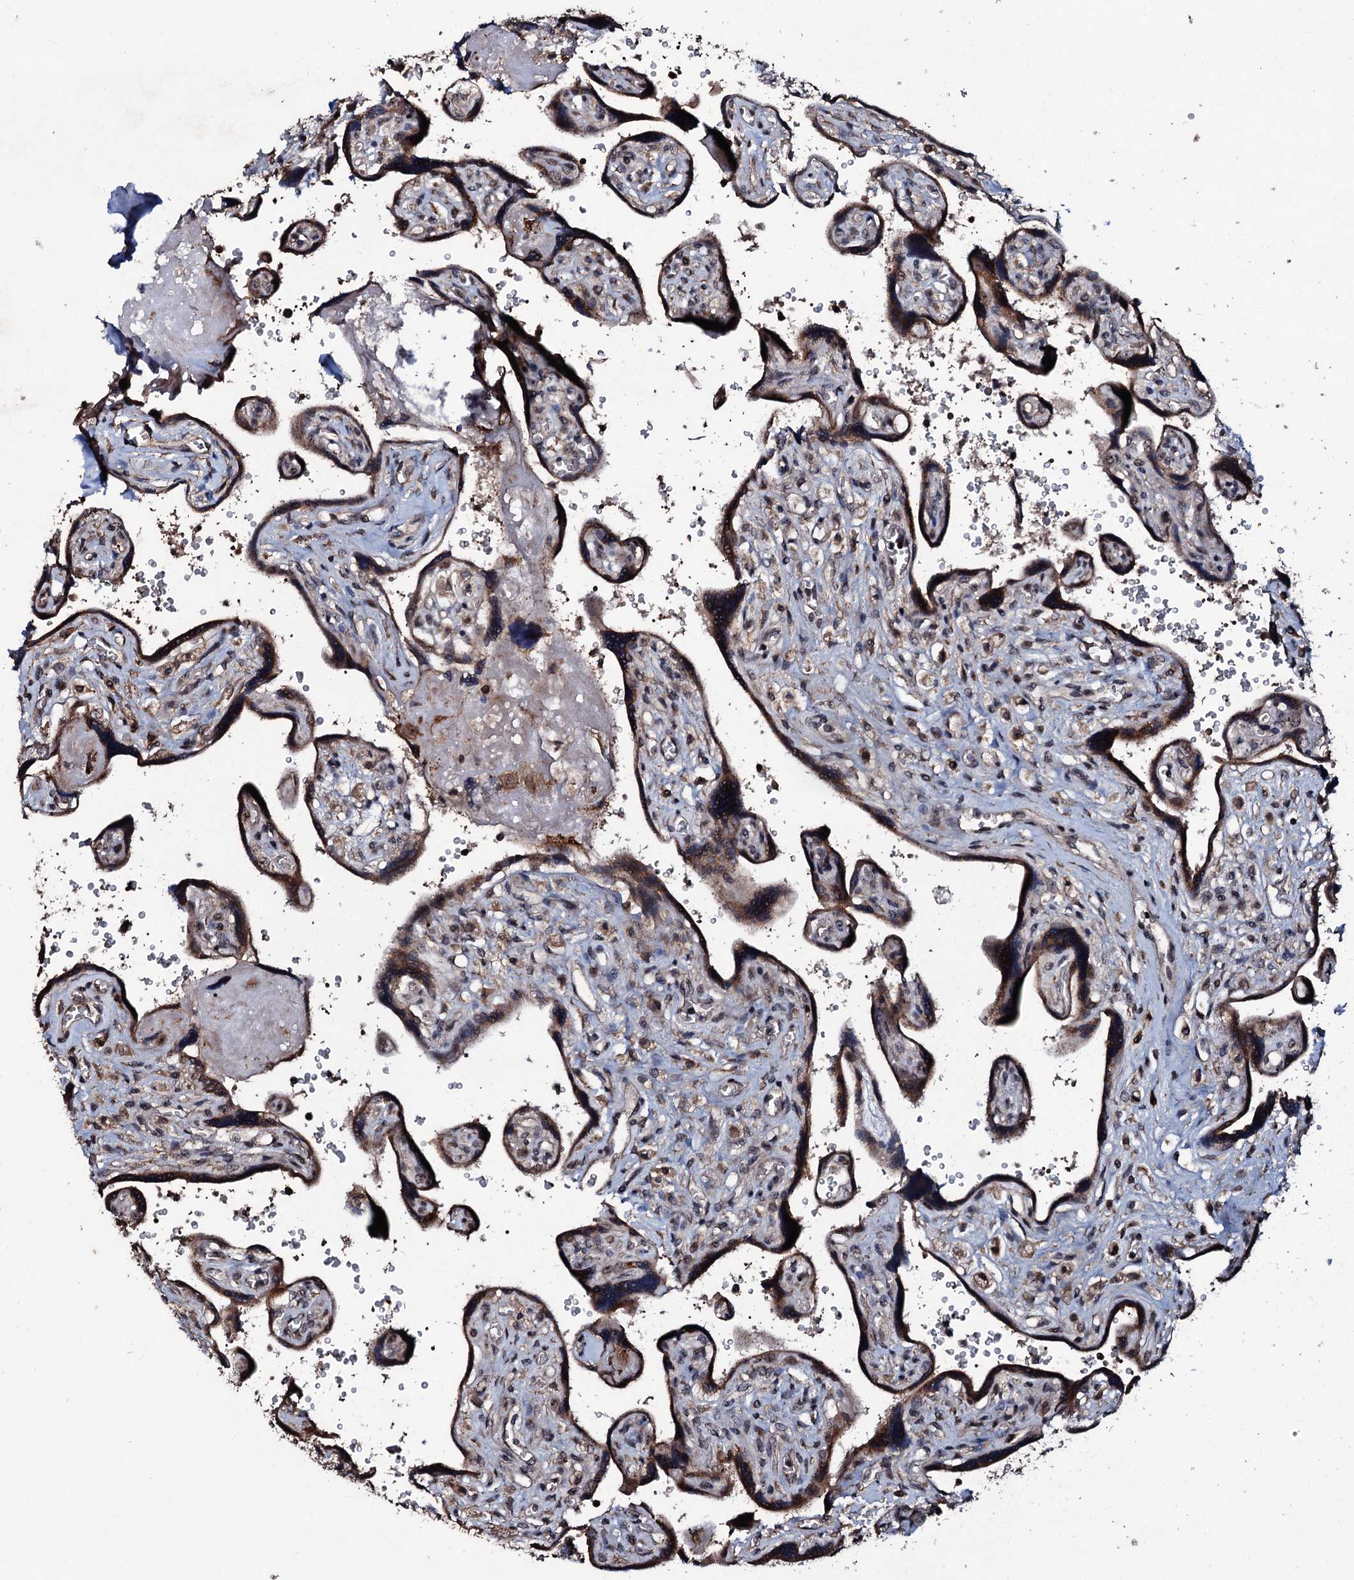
{"staining": {"intensity": "strong", "quantity": ">75%", "location": "cytoplasmic/membranous"}, "tissue": "placenta", "cell_type": "Trophoblastic cells", "image_type": "normal", "snomed": [{"axis": "morphology", "description": "Normal tissue, NOS"}, {"axis": "topography", "description": "Placenta"}], "caption": "Protein analysis of unremarkable placenta demonstrates strong cytoplasmic/membranous expression in approximately >75% of trophoblastic cells.", "gene": "SUPT7L", "patient": {"sex": "female", "age": 39}}